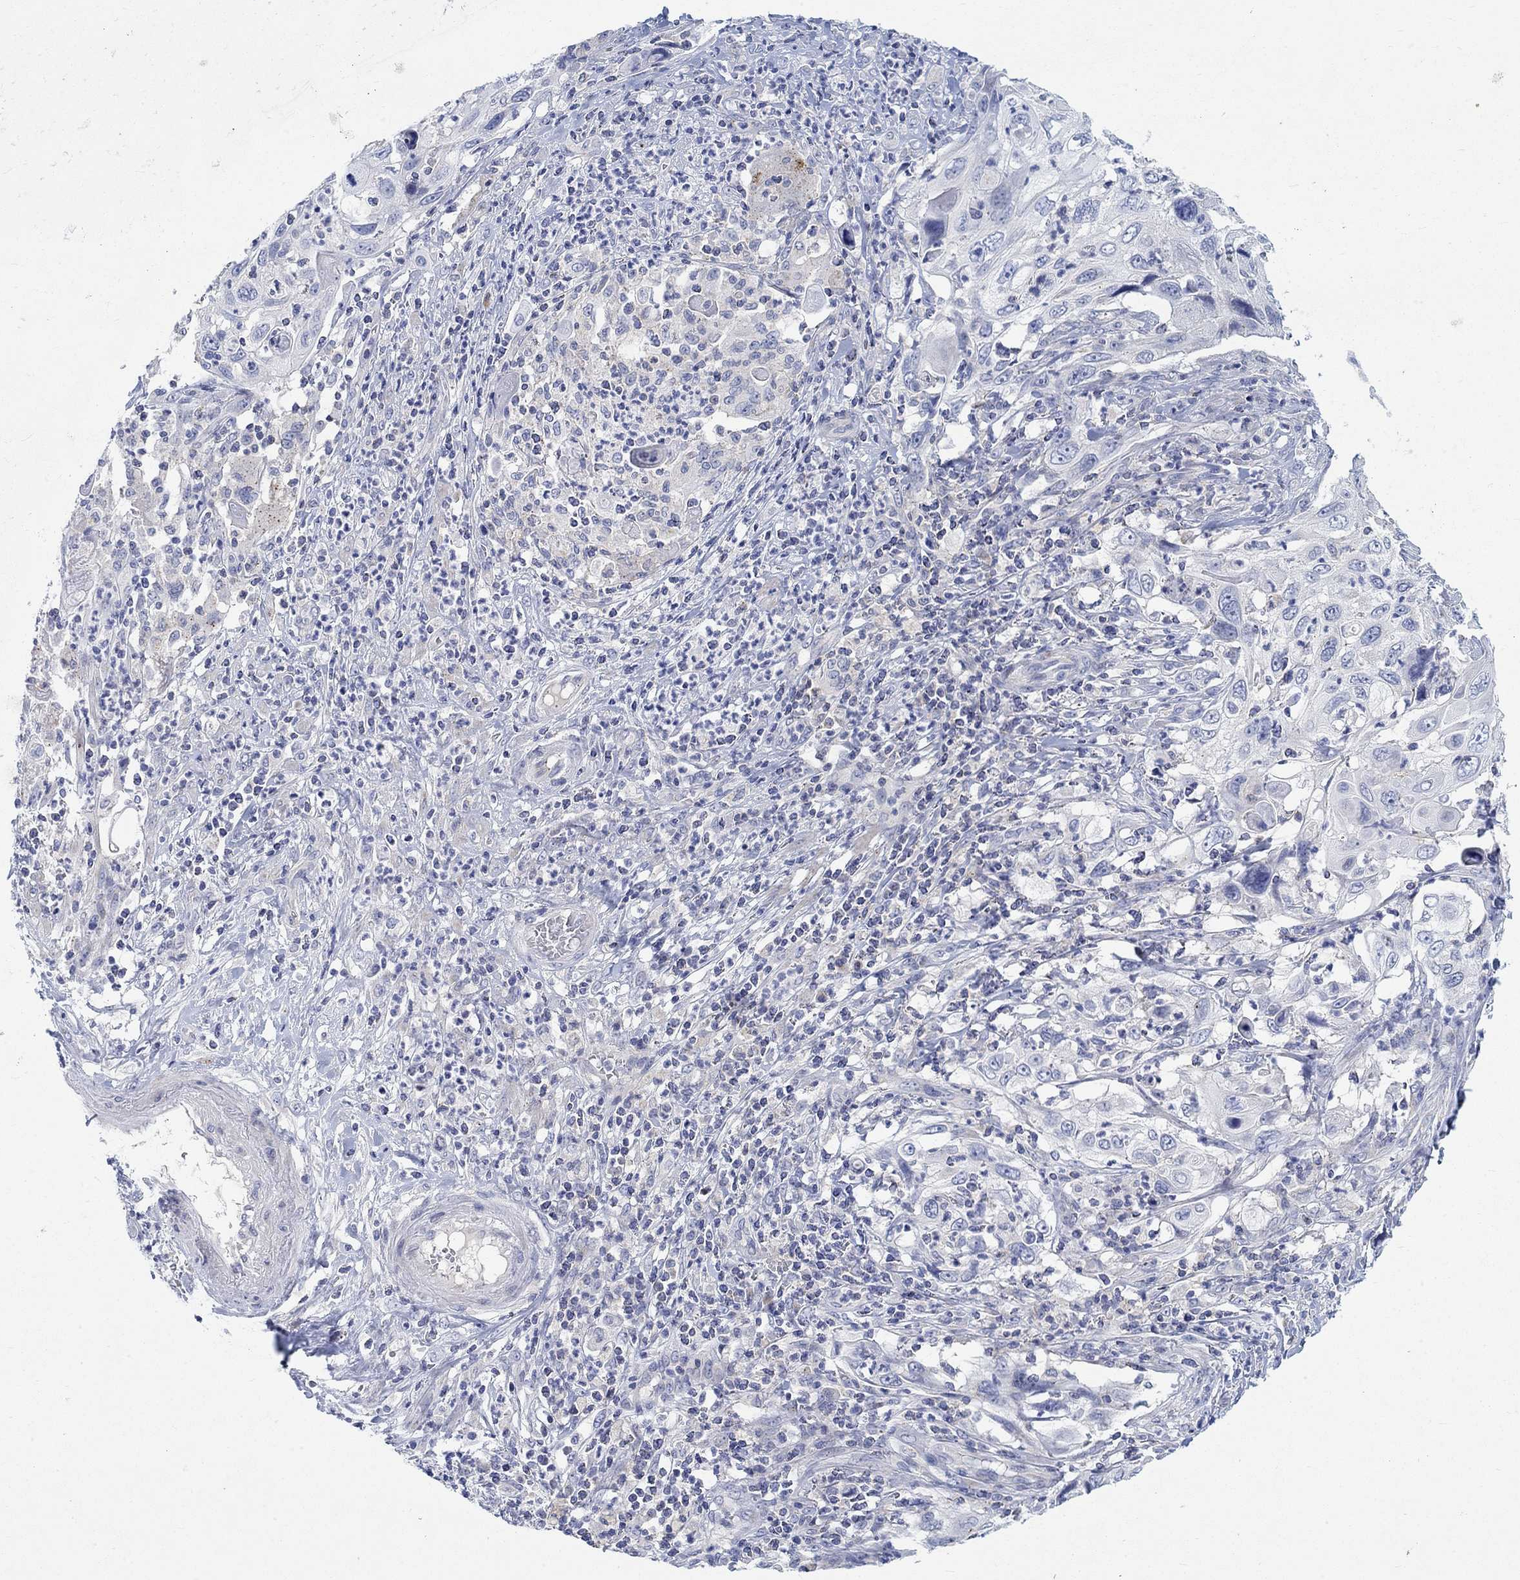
{"staining": {"intensity": "negative", "quantity": "none", "location": "none"}, "tissue": "cervical cancer", "cell_type": "Tumor cells", "image_type": "cancer", "snomed": [{"axis": "morphology", "description": "Squamous cell carcinoma, NOS"}, {"axis": "topography", "description": "Cervix"}], "caption": "IHC of cervical squamous cell carcinoma reveals no positivity in tumor cells. Brightfield microscopy of IHC stained with DAB (3,3'-diaminobenzidine) (brown) and hematoxylin (blue), captured at high magnification.", "gene": "NAV3", "patient": {"sex": "female", "age": 70}}